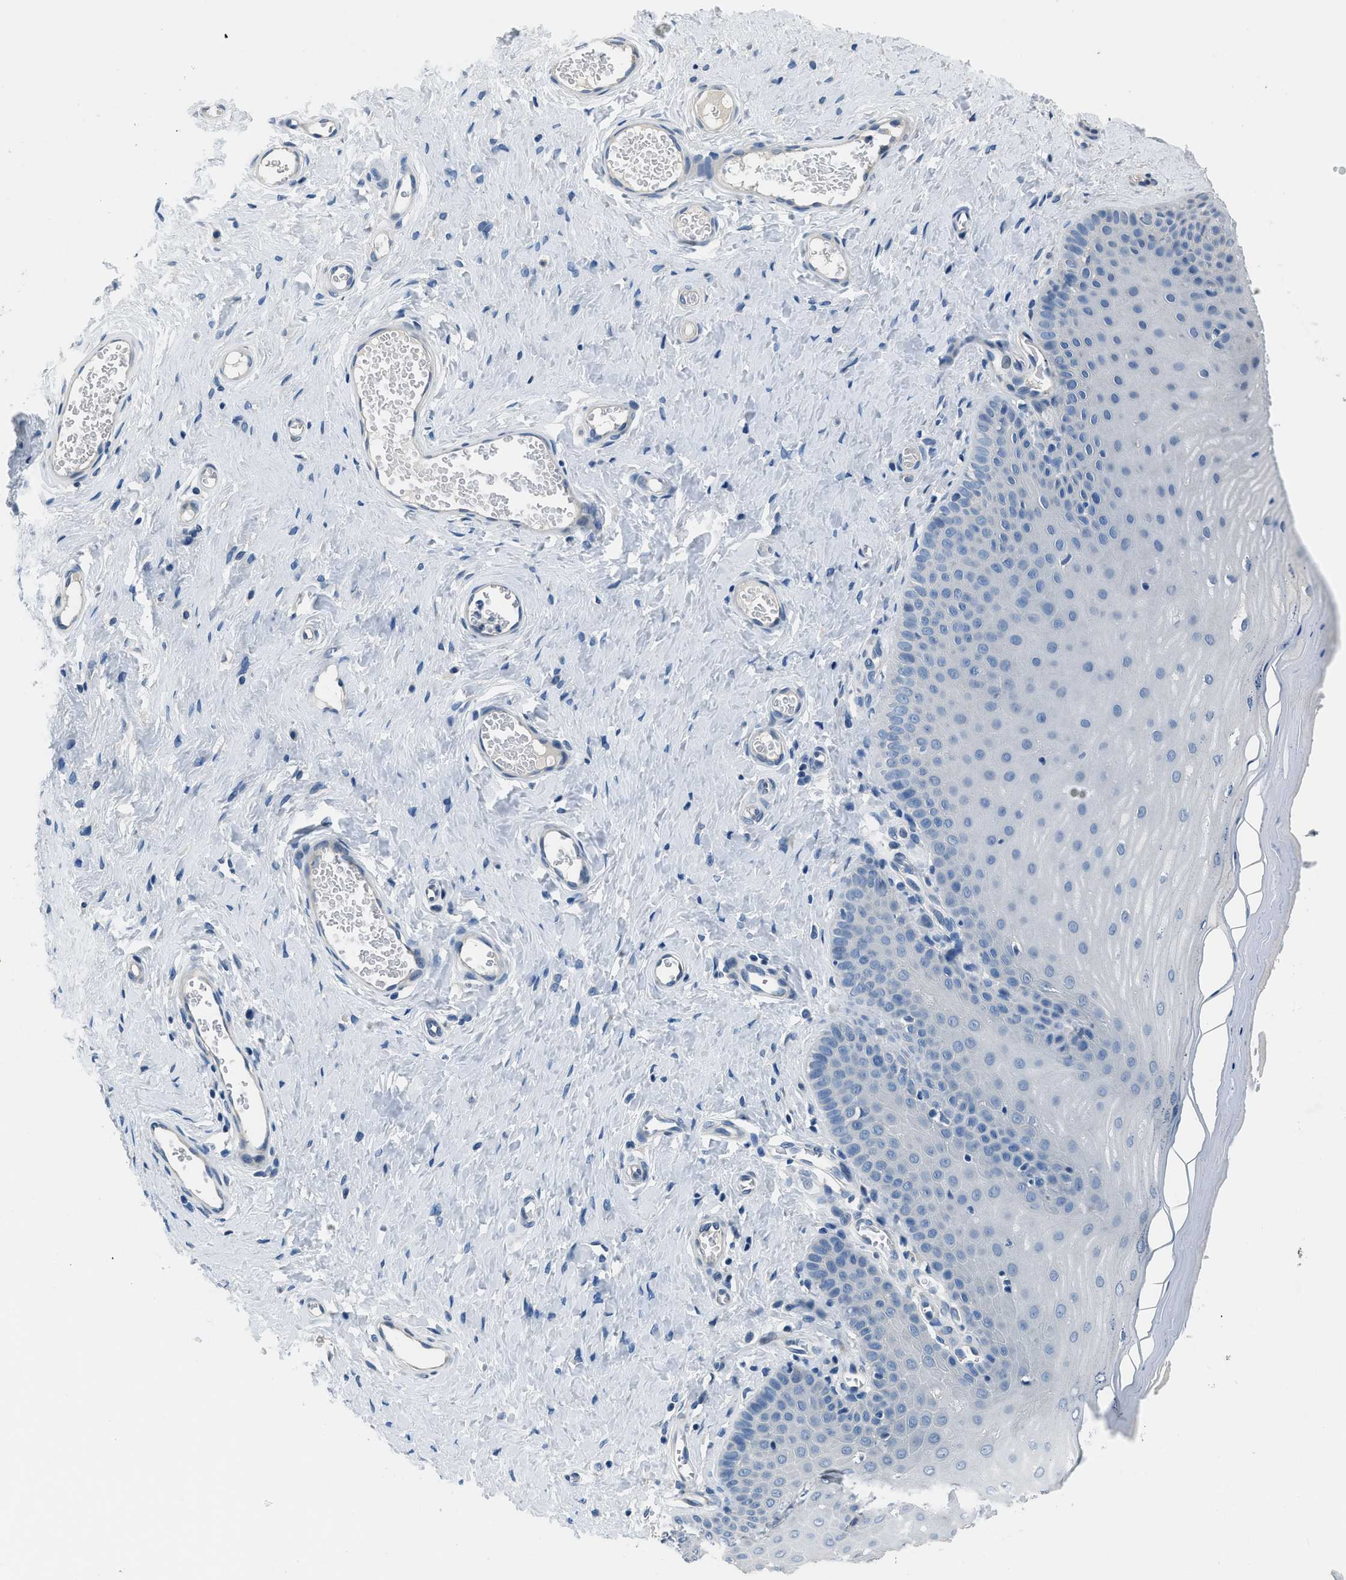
{"staining": {"intensity": "negative", "quantity": "none", "location": "none"}, "tissue": "cervix", "cell_type": "Glandular cells", "image_type": "normal", "snomed": [{"axis": "morphology", "description": "Normal tissue, NOS"}, {"axis": "topography", "description": "Cervix"}], "caption": "This is an IHC micrograph of benign cervix. There is no staining in glandular cells.", "gene": "GJA3", "patient": {"sex": "female", "age": 55}}